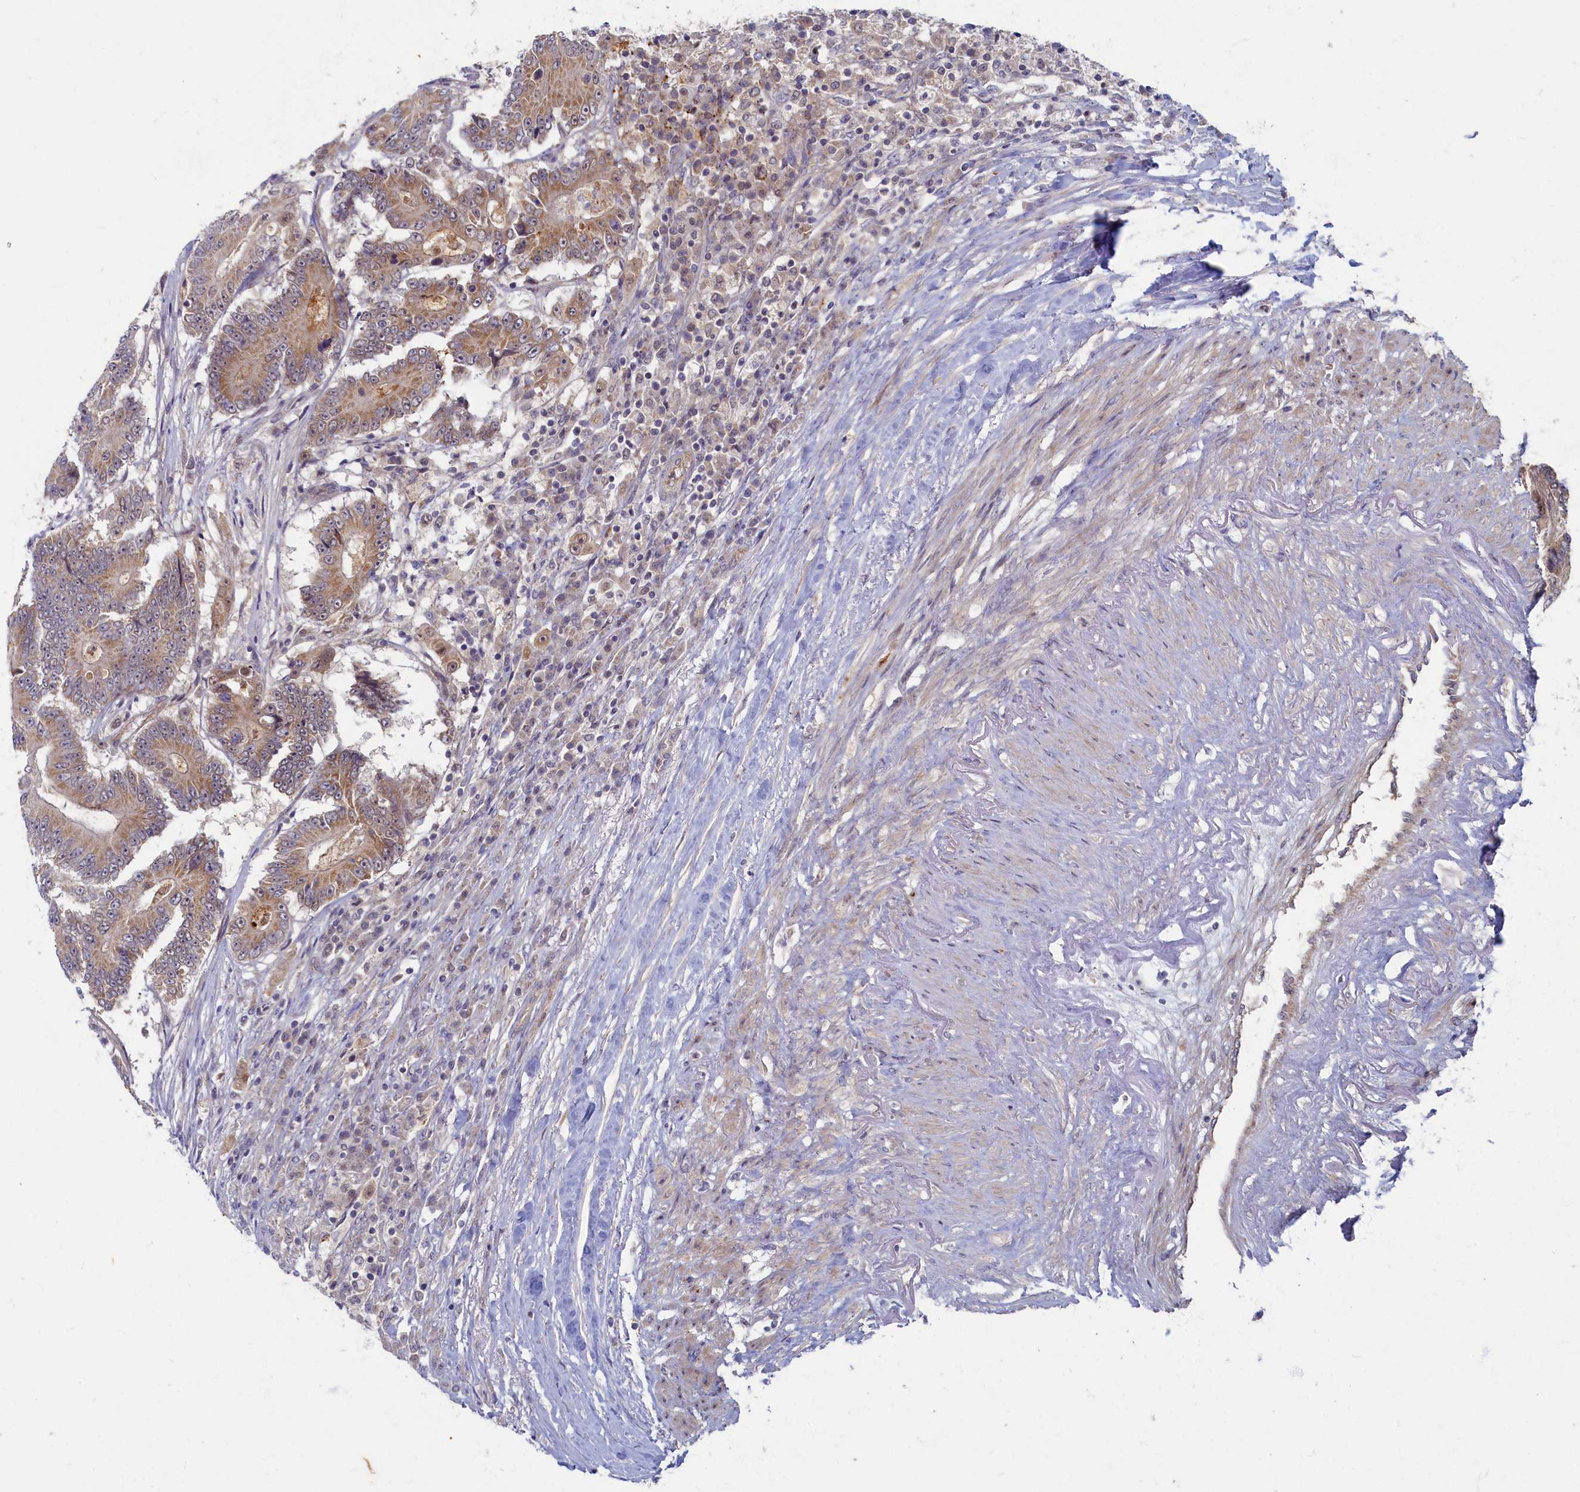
{"staining": {"intensity": "weak", "quantity": "25%-75%", "location": "cytoplasmic/membranous"}, "tissue": "colorectal cancer", "cell_type": "Tumor cells", "image_type": "cancer", "snomed": [{"axis": "morphology", "description": "Adenocarcinoma, NOS"}, {"axis": "topography", "description": "Colon"}], "caption": "Immunohistochemistry histopathology image of neoplastic tissue: adenocarcinoma (colorectal) stained using immunohistochemistry exhibits low levels of weak protein expression localized specifically in the cytoplasmic/membranous of tumor cells, appearing as a cytoplasmic/membranous brown color.", "gene": "WDR59", "patient": {"sex": "male", "age": 83}}